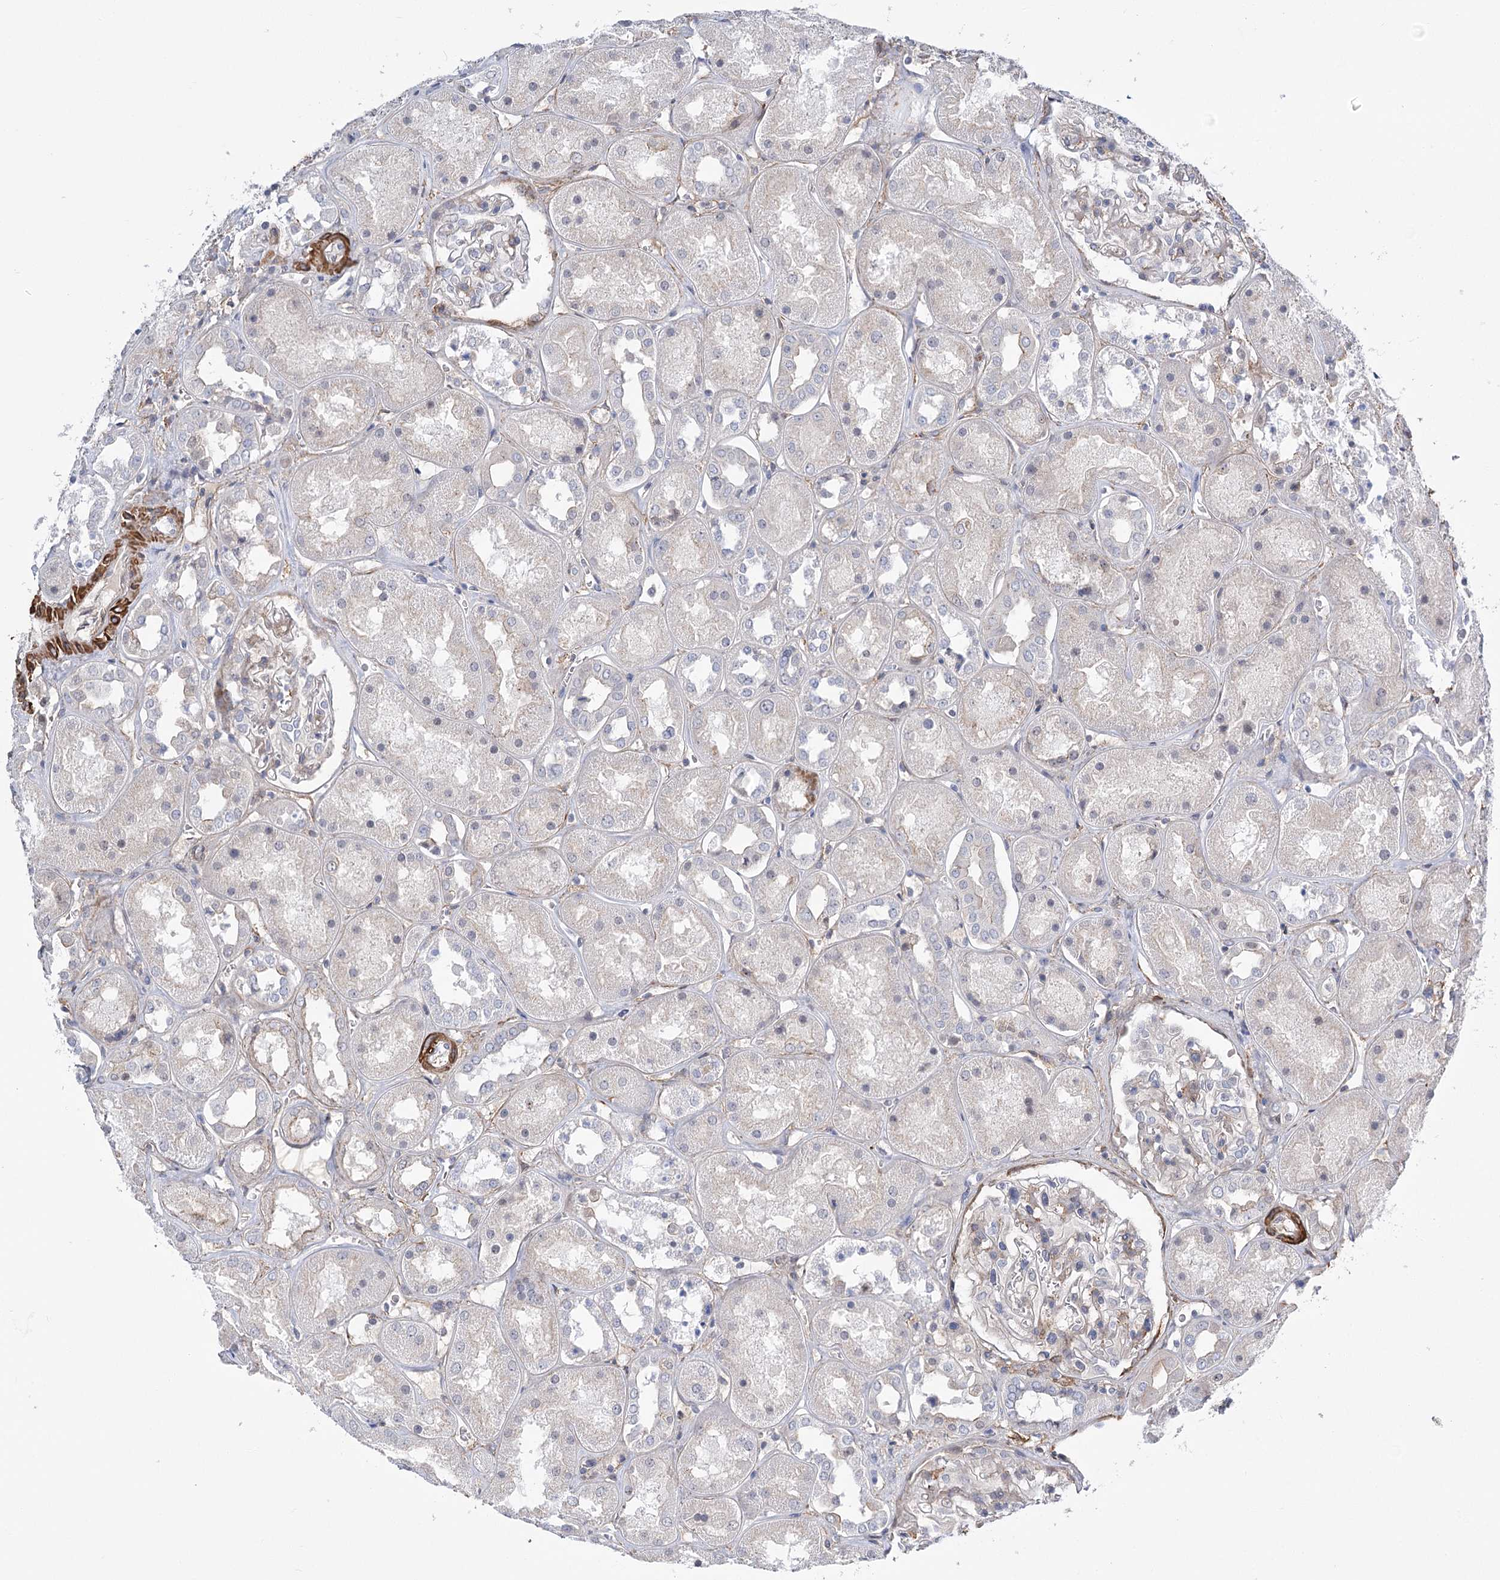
{"staining": {"intensity": "negative", "quantity": "none", "location": "none"}, "tissue": "kidney", "cell_type": "Cells in glomeruli", "image_type": "normal", "snomed": [{"axis": "morphology", "description": "Normal tissue, NOS"}, {"axis": "topography", "description": "Kidney"}], "caption": "This photomicrograph is of benign kidney stained with IHC to label a protein in brown with the nuclei are counter-stained blue. There is no expression in cells in glomeruli.", "gene": "WASHC3", "patient": {"sex": "male", "age": 70}}